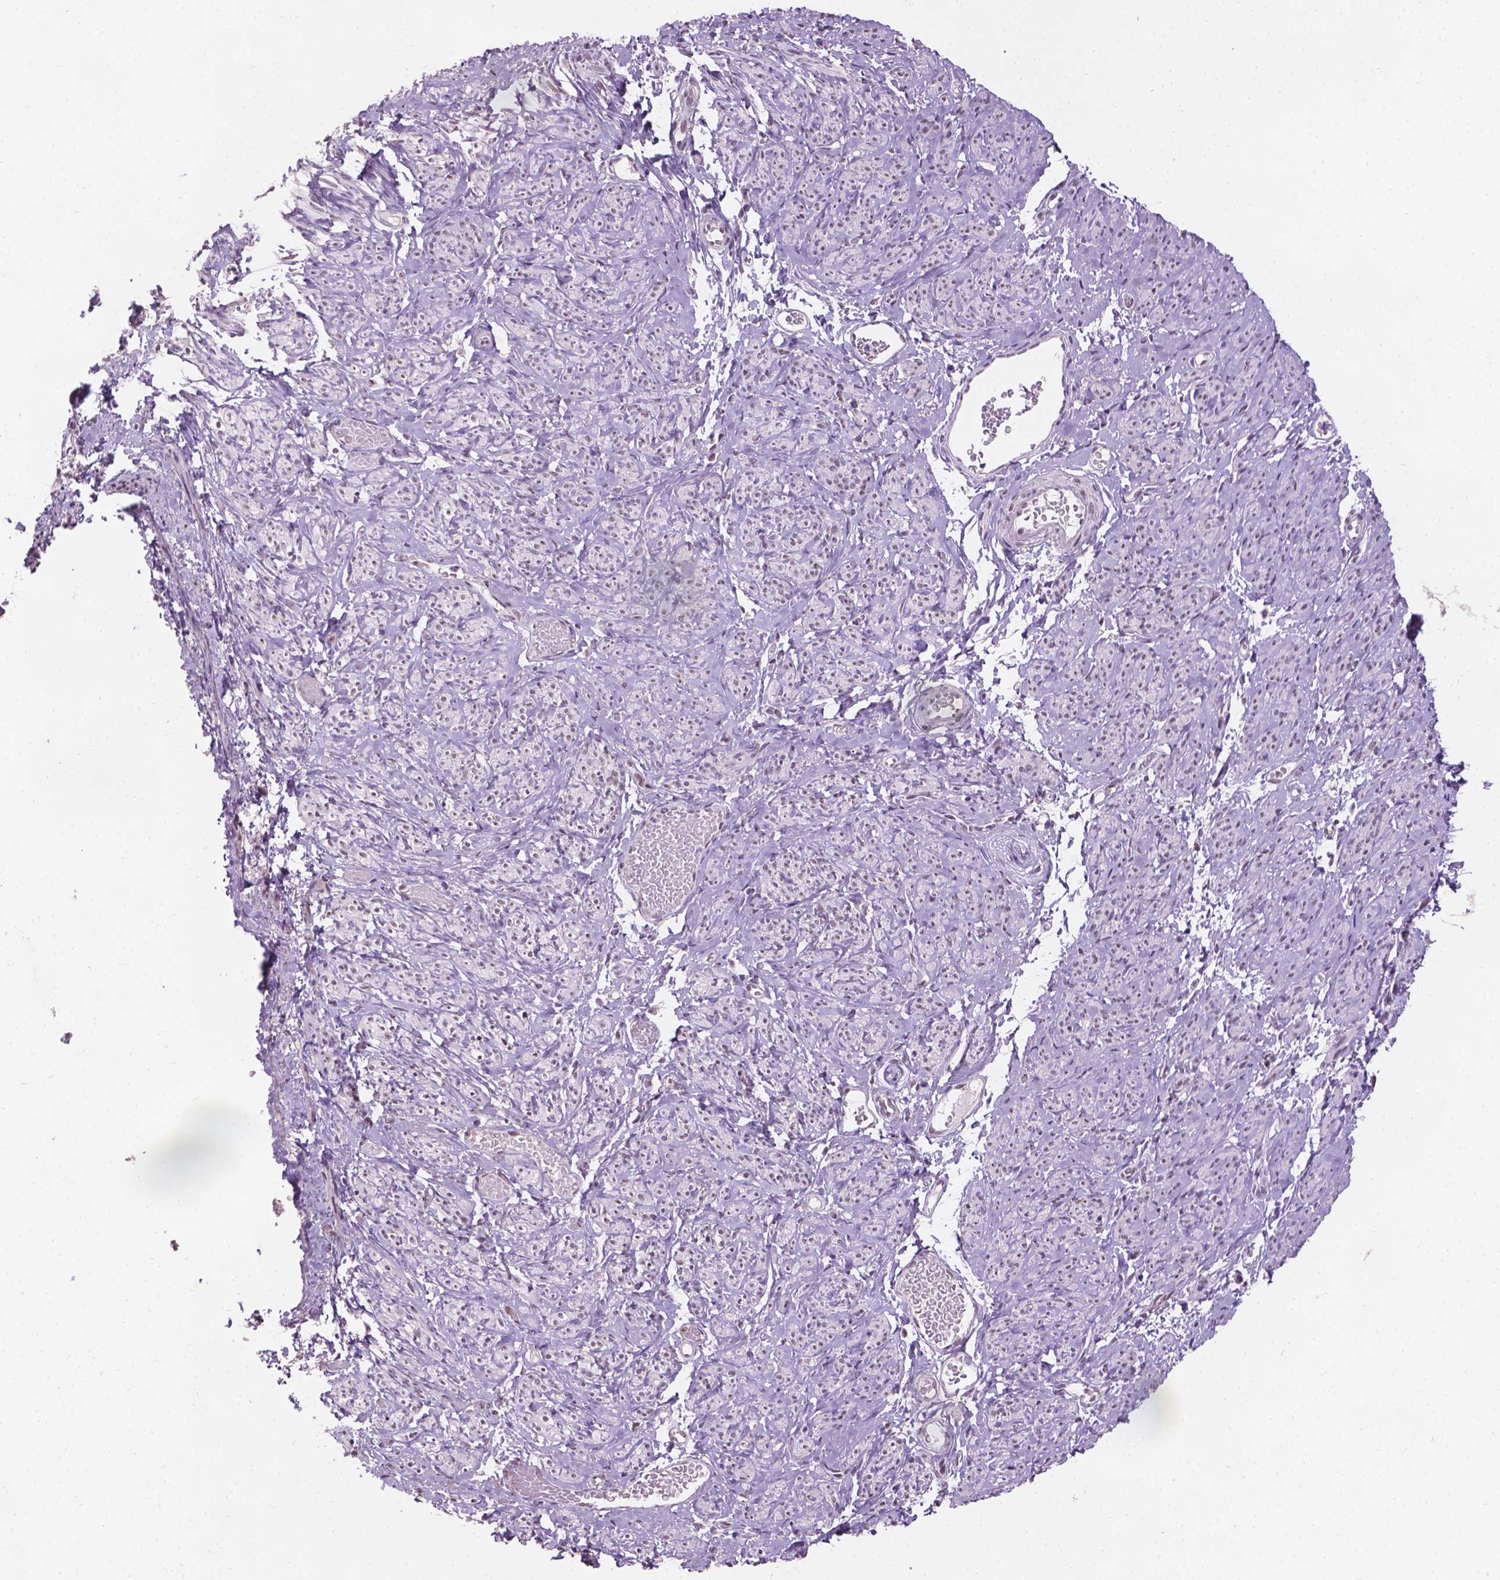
{"staining": {"intensity": "moderate", "quantity": "<25%", "location": "nuclear"}, "tissue": "smooth muscle", "cell_type": "Smooth muscle cells", "image_type": "normal", "snomed": [{"axis": "morphology", "description": "Normal tissue, NOS"}, {"axis": "topography", "description": "Smooth muscle"}], "caption": "Smooth muscle stained with IHC shows moderate nuclear expression in approximately <25% of smooth muscle cells. Nuclei are stained in blue.", "gene": "COIL", "patient": {"sex": "female", "age": 65}}